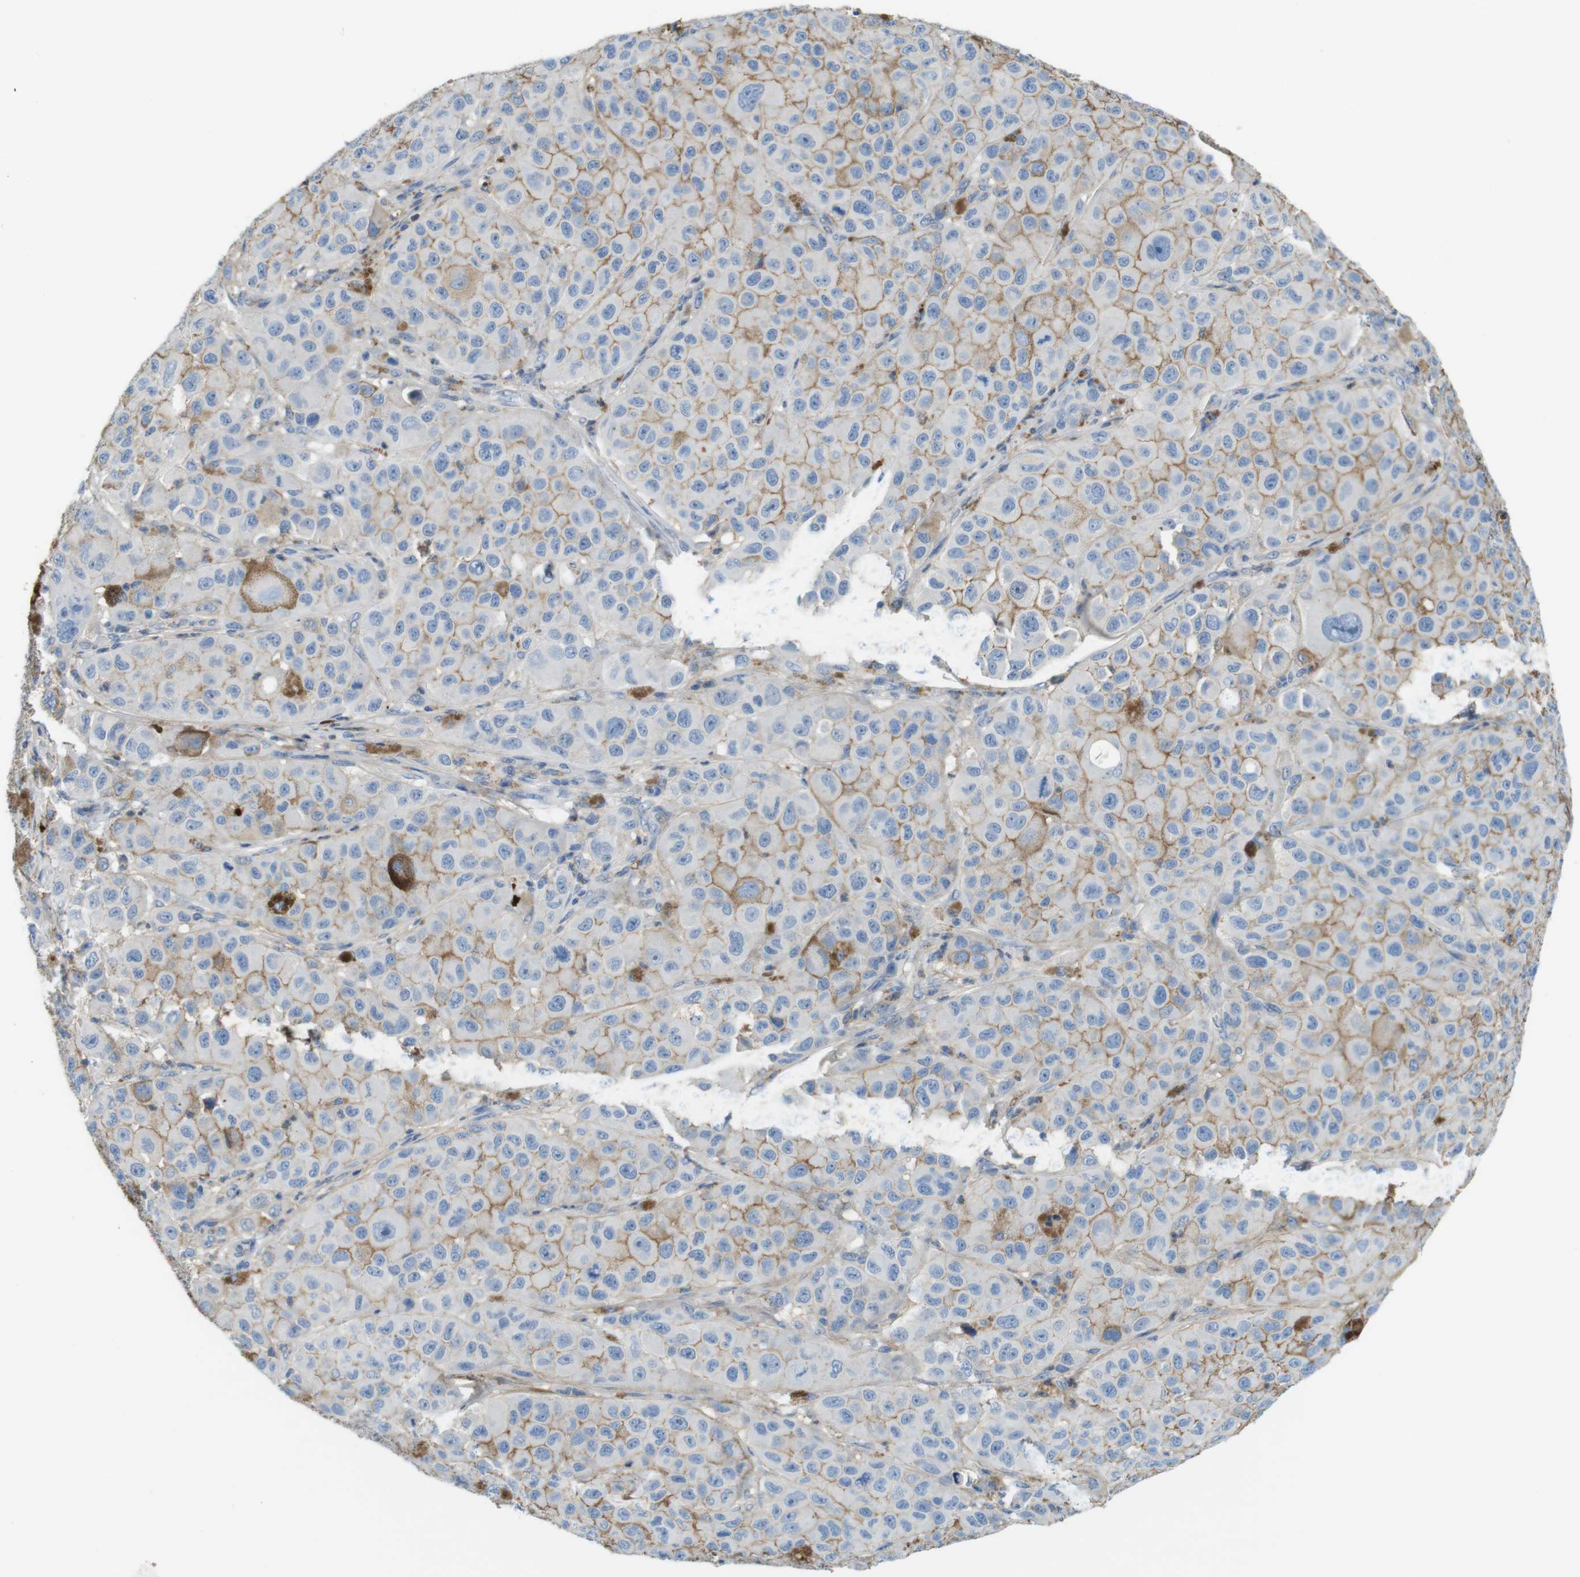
{"staining": {"intensity": "negative", "quantity": "none", "location": "none"}, "tissue": "melanoma", "cell_type": "Tumor cells", "image_type": "cancer", "snomed": [{"axis": "morphology", "description": "Malignant melanoma, NOS"}, {"axis": "topography", "description": "Skin"}], "caption": "IHC photomicrograph of neoplastic tissue: melanoma stained with DAB displays no significant protein staining in tumor cells. (IHC, brightfield microscopy, high magnification).", "gene": "LTBP4", "patient": {"sex": "male", "age": 96}}